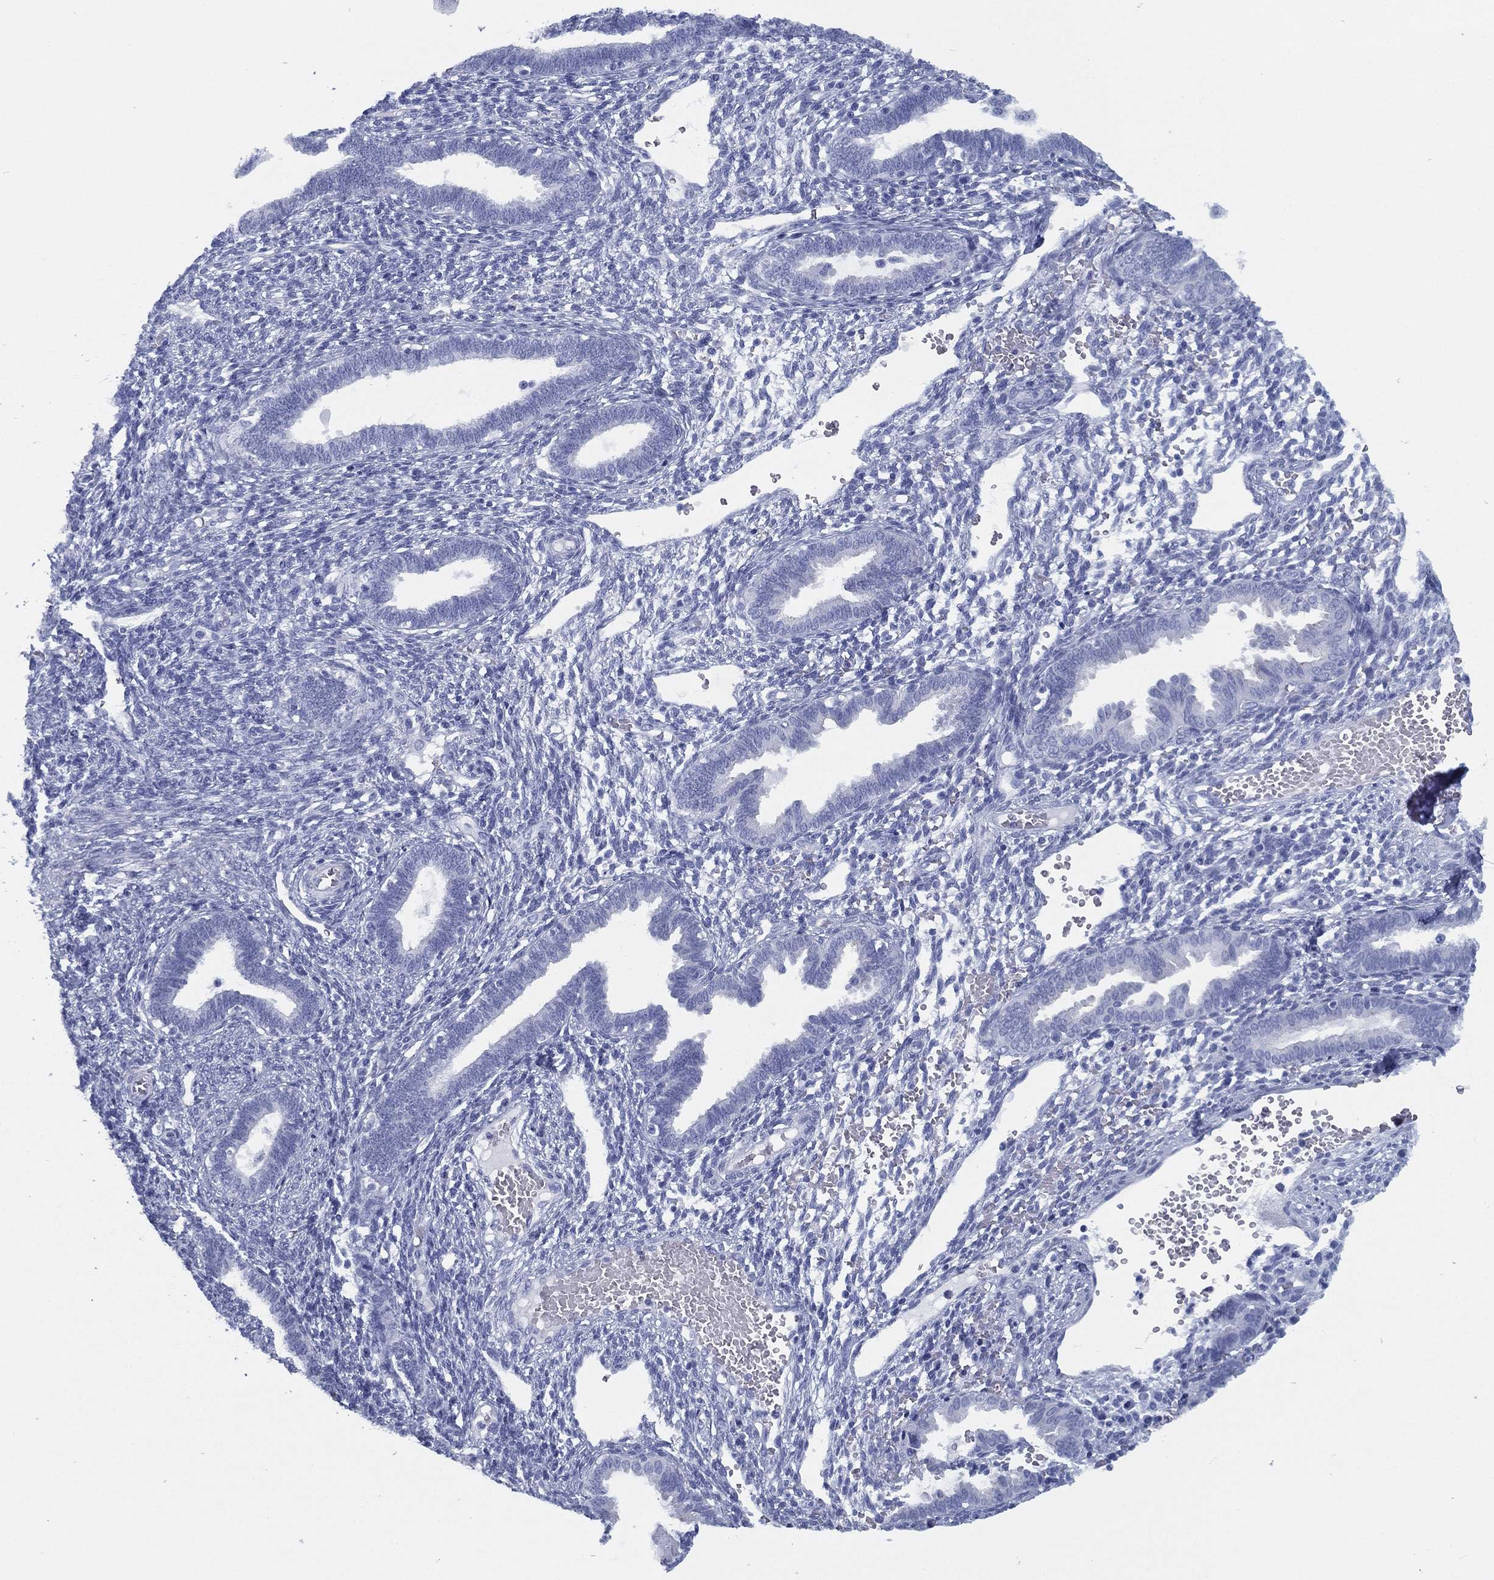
{"staining": {"intensity": "negative", "quantity": "none", "location": "none"}, "tissue": "endometrium", "cell_type": "Cells in endometrial stroma", "image_type": "normal", "snomed": [{"axis": "morphology", "description": "Normal tissue, NOS"}, {"axis": "topography", "description": "Endometrium"}], "caption": "A high-resolution micrograph shows immunohistochemistry staining of unremarkable endometrium, which reveals no significant staining in cells in endometrial stroma. (Immunohistochemistry (ihc), brightfield microscopy, high magnification).", "gene": "TMEM252", "patient": {"sex": "female", "age": 42}}